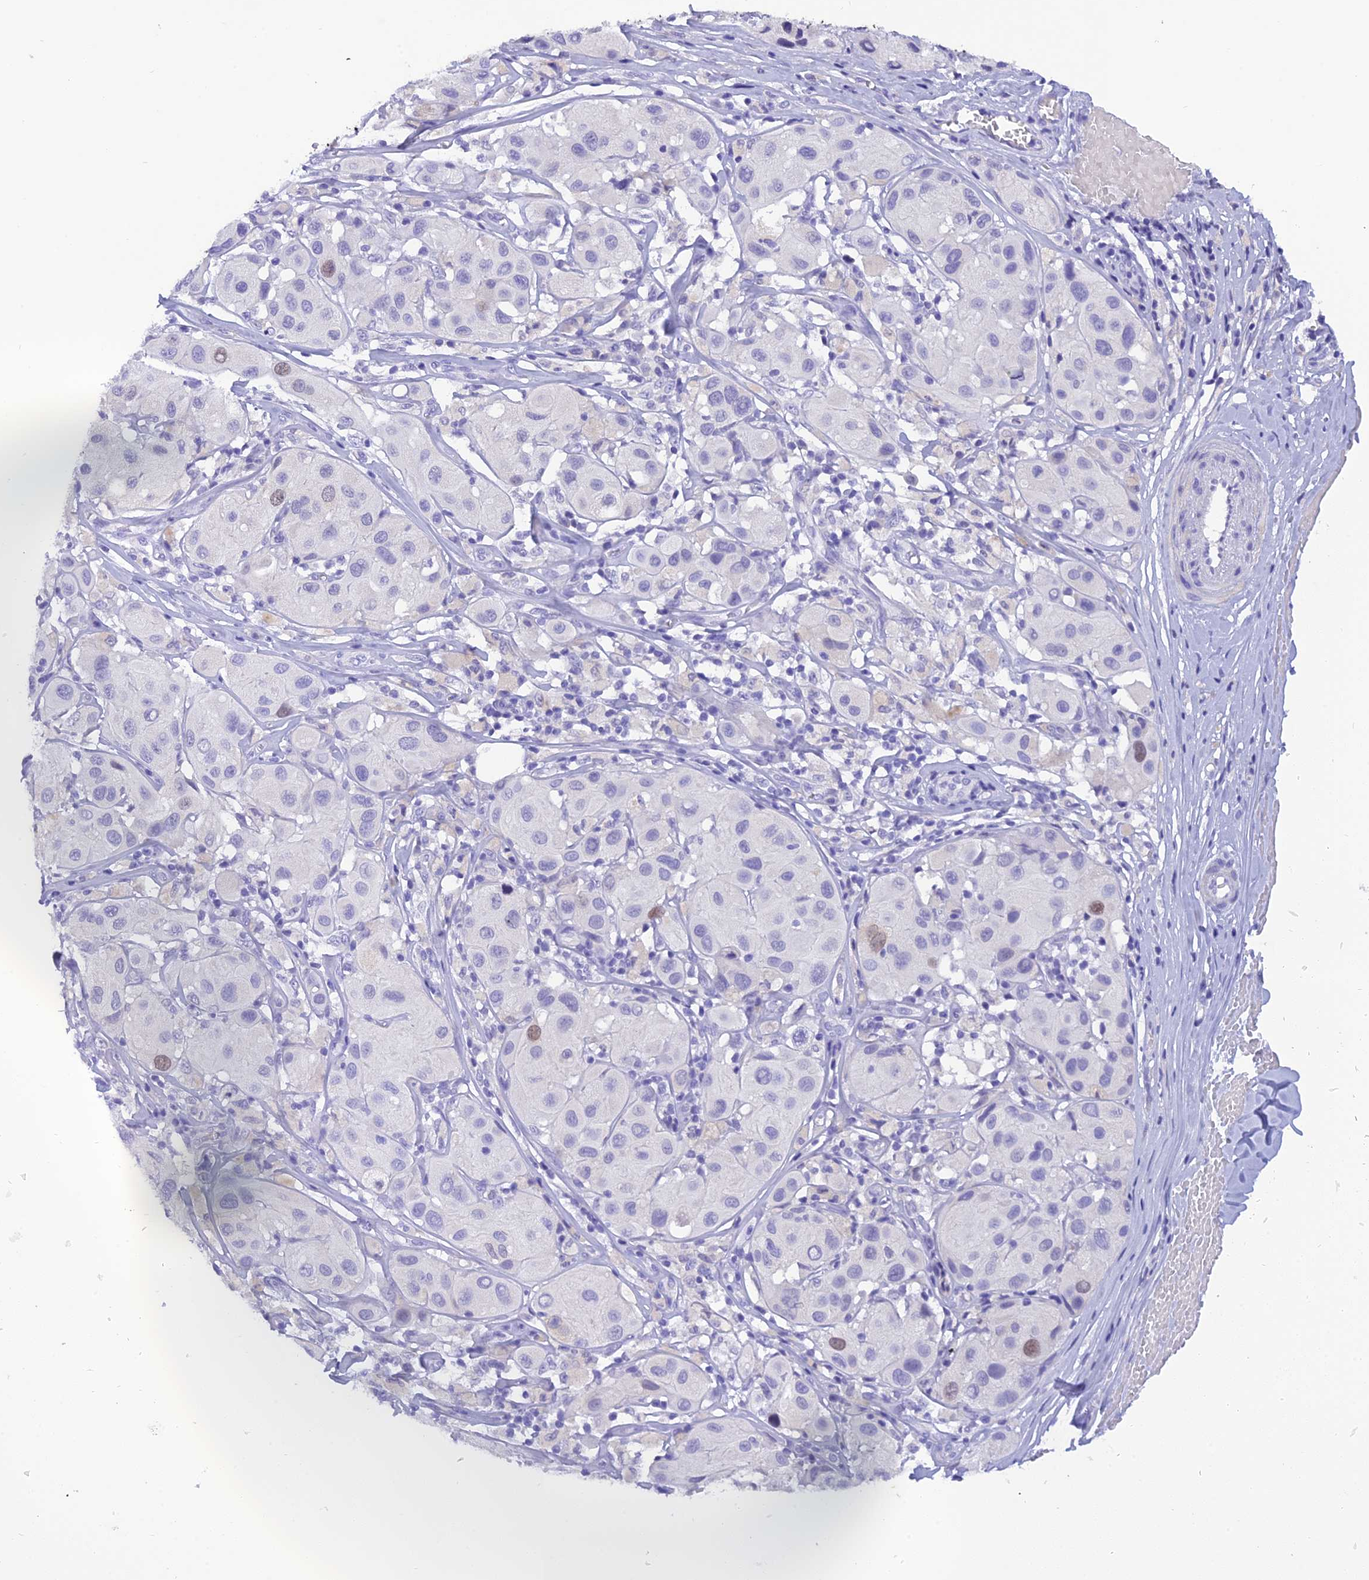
{"staining": {"intensity": "negative", "quantity": "none", "location": "none"}, "tissue": "melanoma", "cell_type": "Tumor cells", "image_type": "cancer", "snomed": [{"axis": "morphology", "description": "Malignant melanoma, Metastatic site"}, {"axis": "topography", "description": "Skin"}], "caption": "Immunohistochemistry (IHC) of malignant melanoma (metastatic site) demonstrates no staining in tumor cells. (IHC, brightfield microscopy, high magnification).", "gene": "KDELR3", "patient": {"sex": "male", "age": 41}}